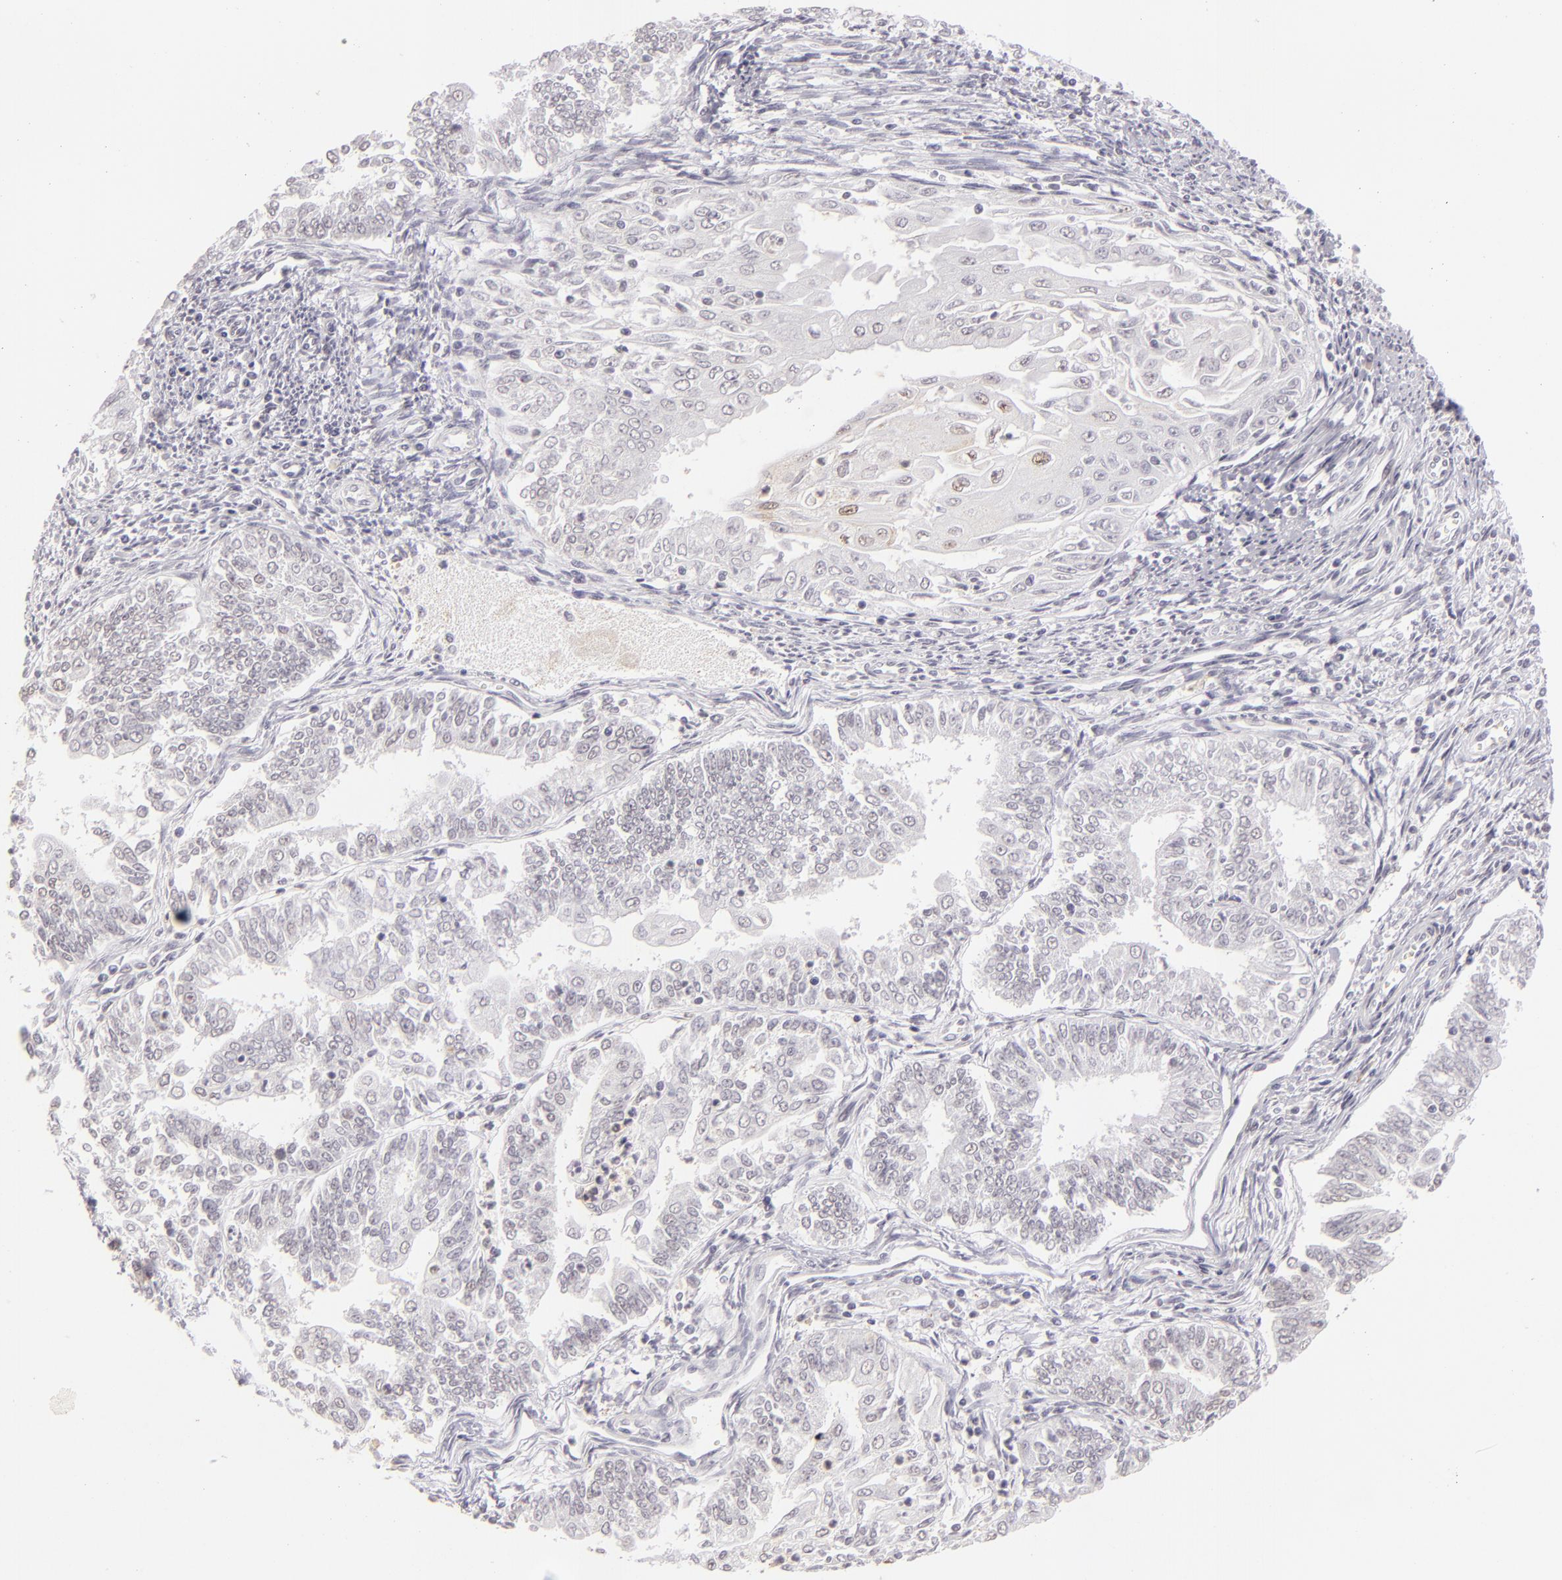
{"staining": {"intensity": "negative", "quantity": "none", "location": "none"}, "tissue": "endometrial cancer", "cell_type": "Tumor cells", "image_type": "cancer", "snomed": [{"axis": "morphology", "description": "Adenocarcinoma, NOS"}, {"axis": "topography", "description": "Endometrium"}], "caption": "High power microscopy image of an IHC image of endometrial cancer, revealing no significant staining in tumor cells. Nuclei are stained in blue.", "gene": "CBX3", "patient": {"sex": "female", "age": 75}}